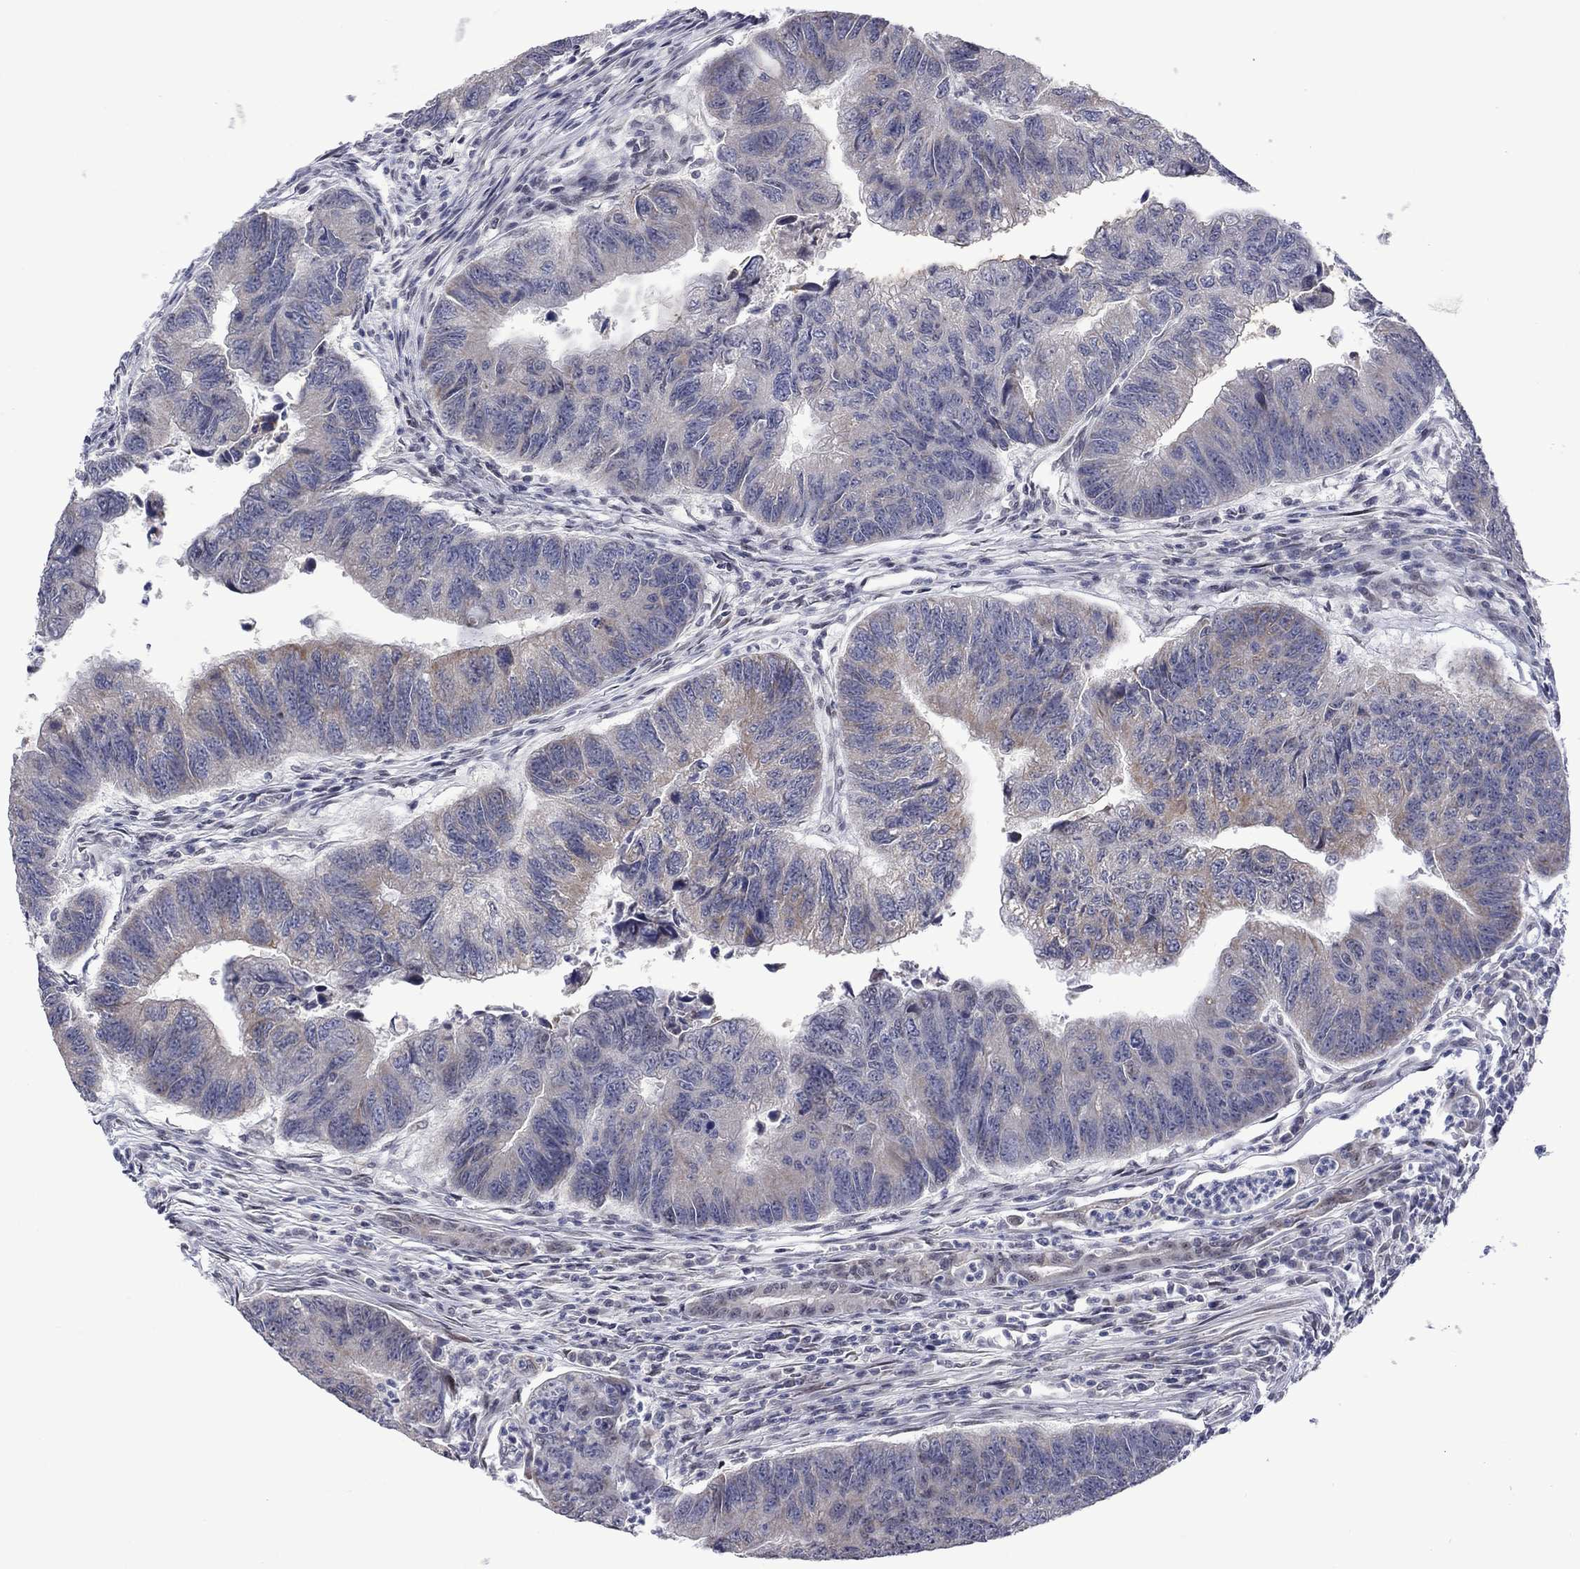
{"staining": {"intensity": "weak", "quantity": "<25%", "location": "cytoplasmic/membranous"}, "tissue": "colorectal cancer", "cell_type": "Tumor cells", "image_type": "cancer", "snomed": [{"axis": "morphology", "description": "Adenocarcinoma, NOS"}, {"axis": "topography", "description": "Colon"}], "caption": "Immunohistochemistry histopathology image of colorectal cancer stained for a protein (brown), which shows no positivity in tumor cells.", "gene": "KCNJ16", "patient": {"sex": "female", "age": 65}}